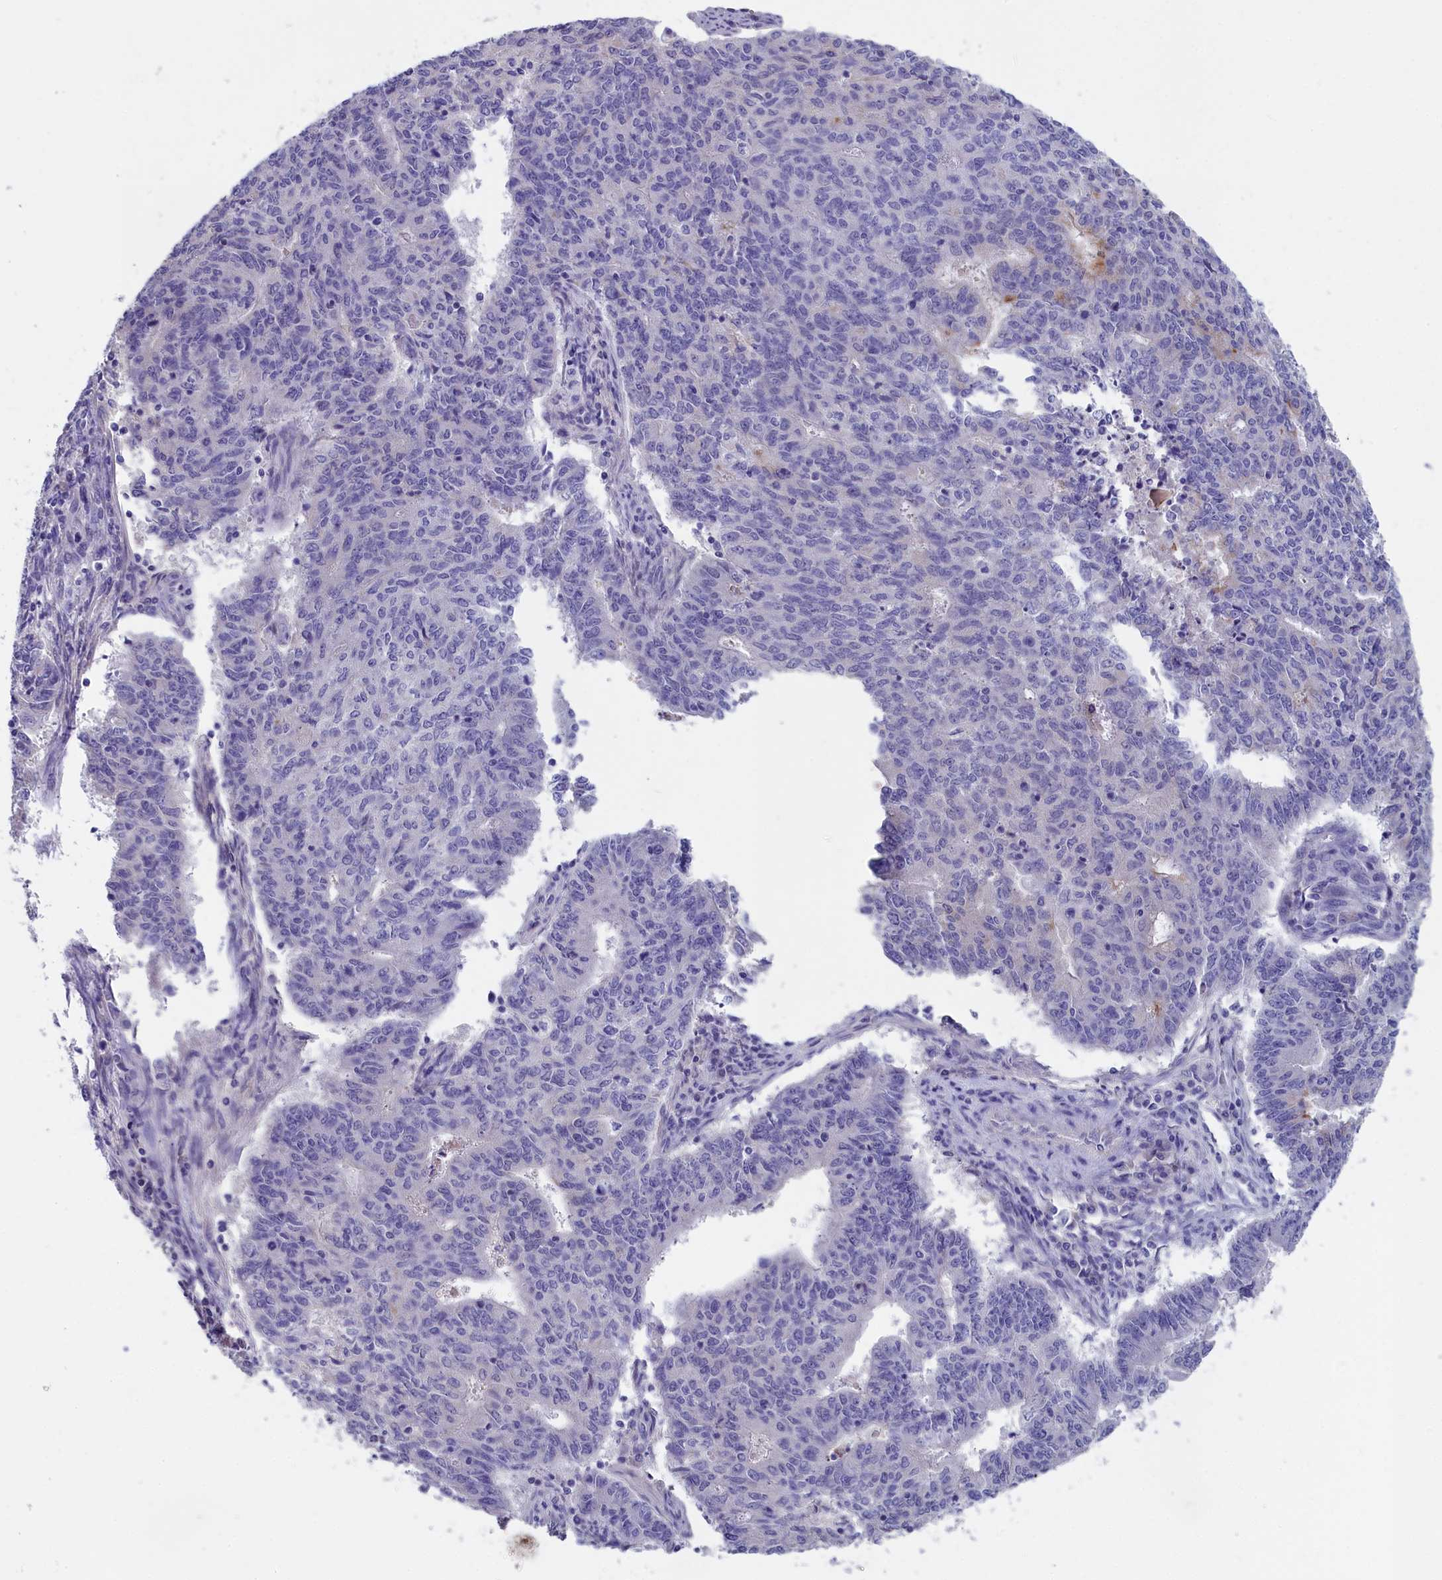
{"staining": {"intensity": "negative", "quantity": "none", "location": "none"}, "tissue": "endometrial cancer", "cell_type": "Tumor cells", "image_type": "cancer", "snomed": [{"axis": "morphology", "description": "Adenocarcinoma, NOS"}, {"axis": "topography", "description": "Endometrium"}], "caption": "Endometrial cancer was stained to show a protein in brown. There is no significant expression in tumor cells.", "gene": "PRDM12", "patient": {"sex": "female", "age": 59}}